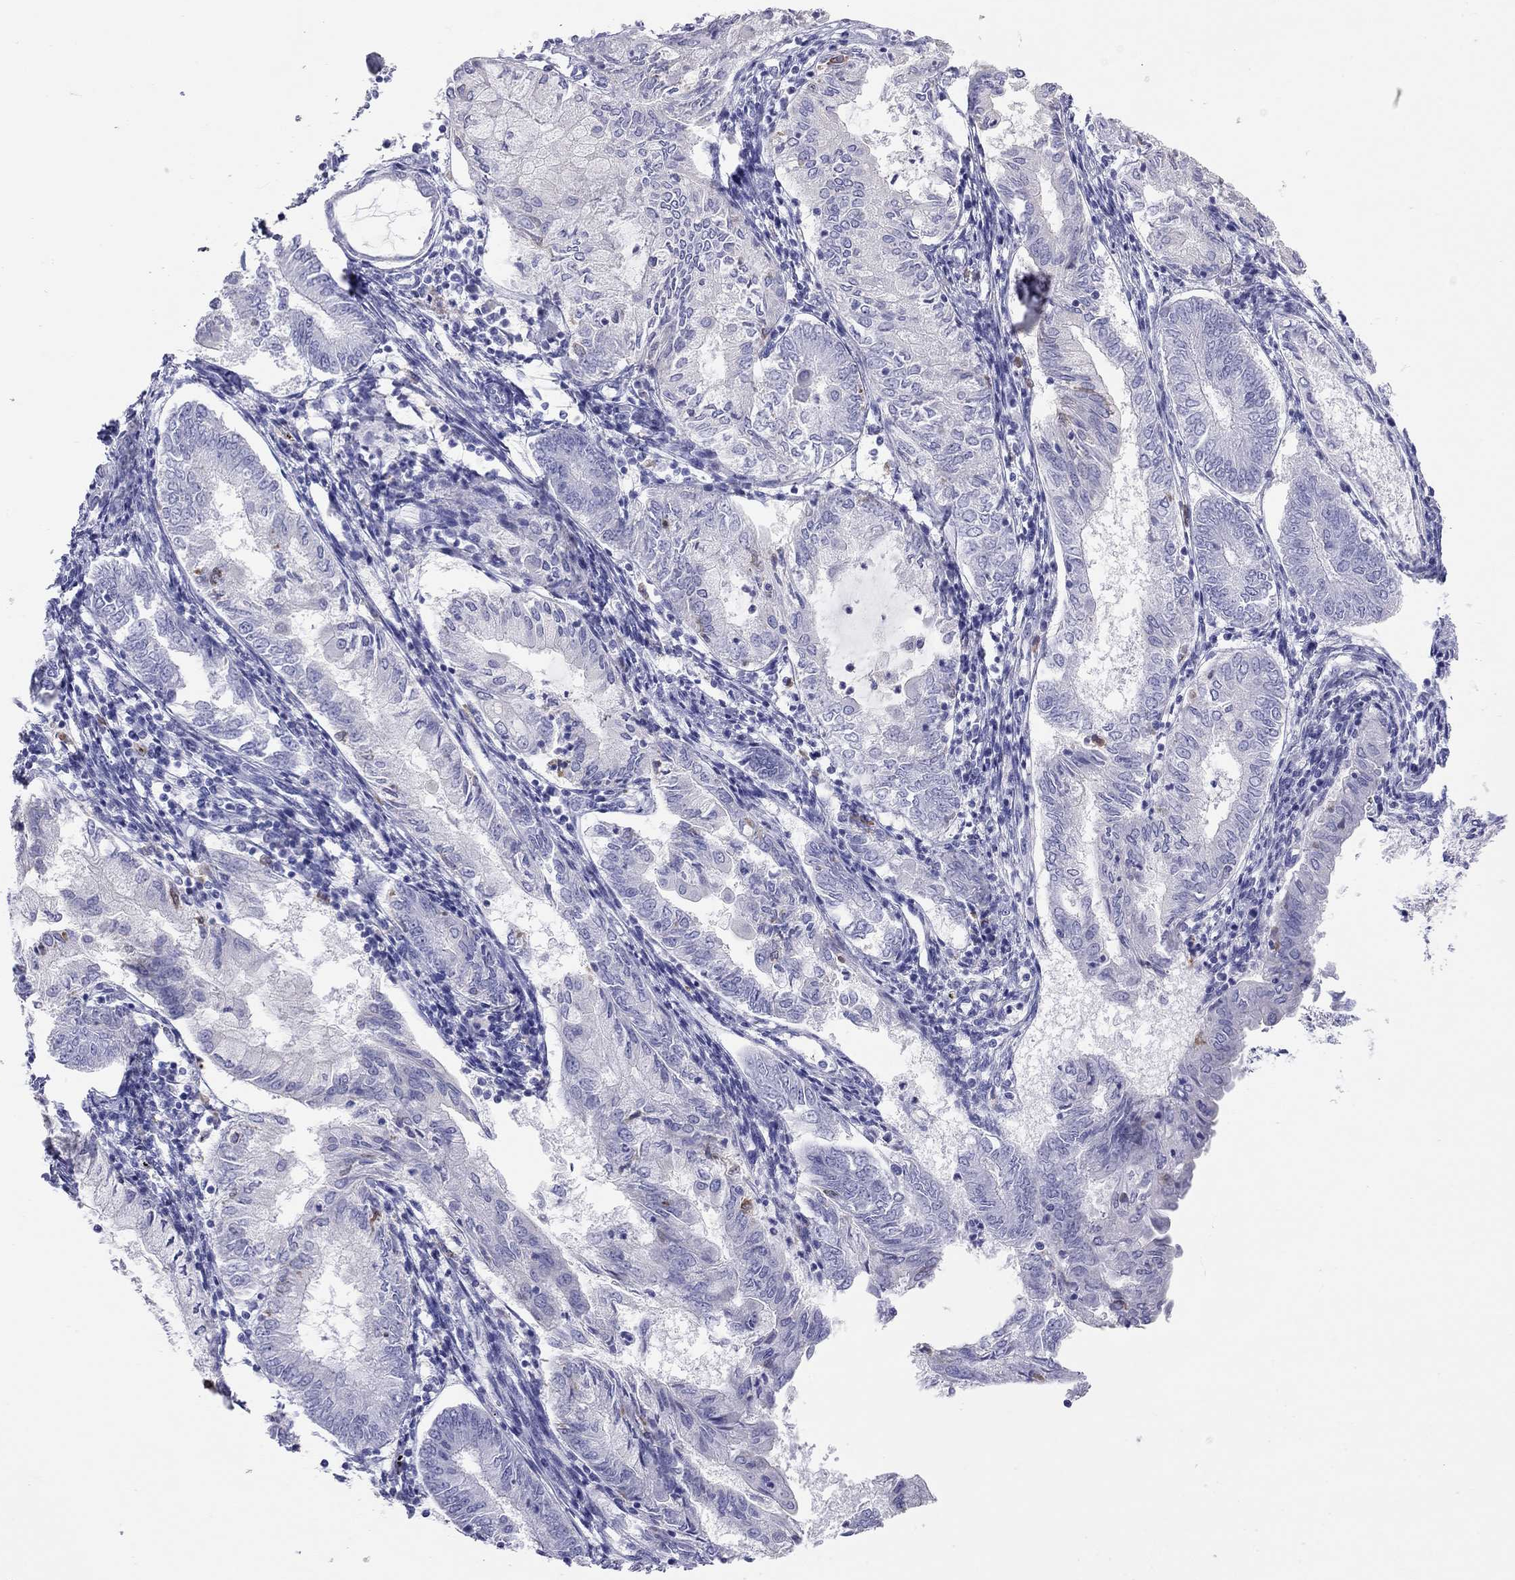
{"staining": {"intensity": "negative", "quantity": "none", "location": "none"}, "tissue": "endometrial cancer", "cell_type": "Tumor cells", "image_type": "cancer", "snomed": [{"axis": "morphology", "description": "Adenocarcinoma, NOS"}, {"axis": "topography", "description": "Endometrium"}], "caption": "A histopathology image of human endometrial adenocarcinoma is negative for staining in tumor cells. Brightfield microscopy of immunohistochemistry stained with DAB (3,3'-diaminobenzidine) (brown) and hematoxylin (blue), captured at high magnification.", "gene": "HLA-DQB2", "patient": {"sex": "female", "age": 68}}